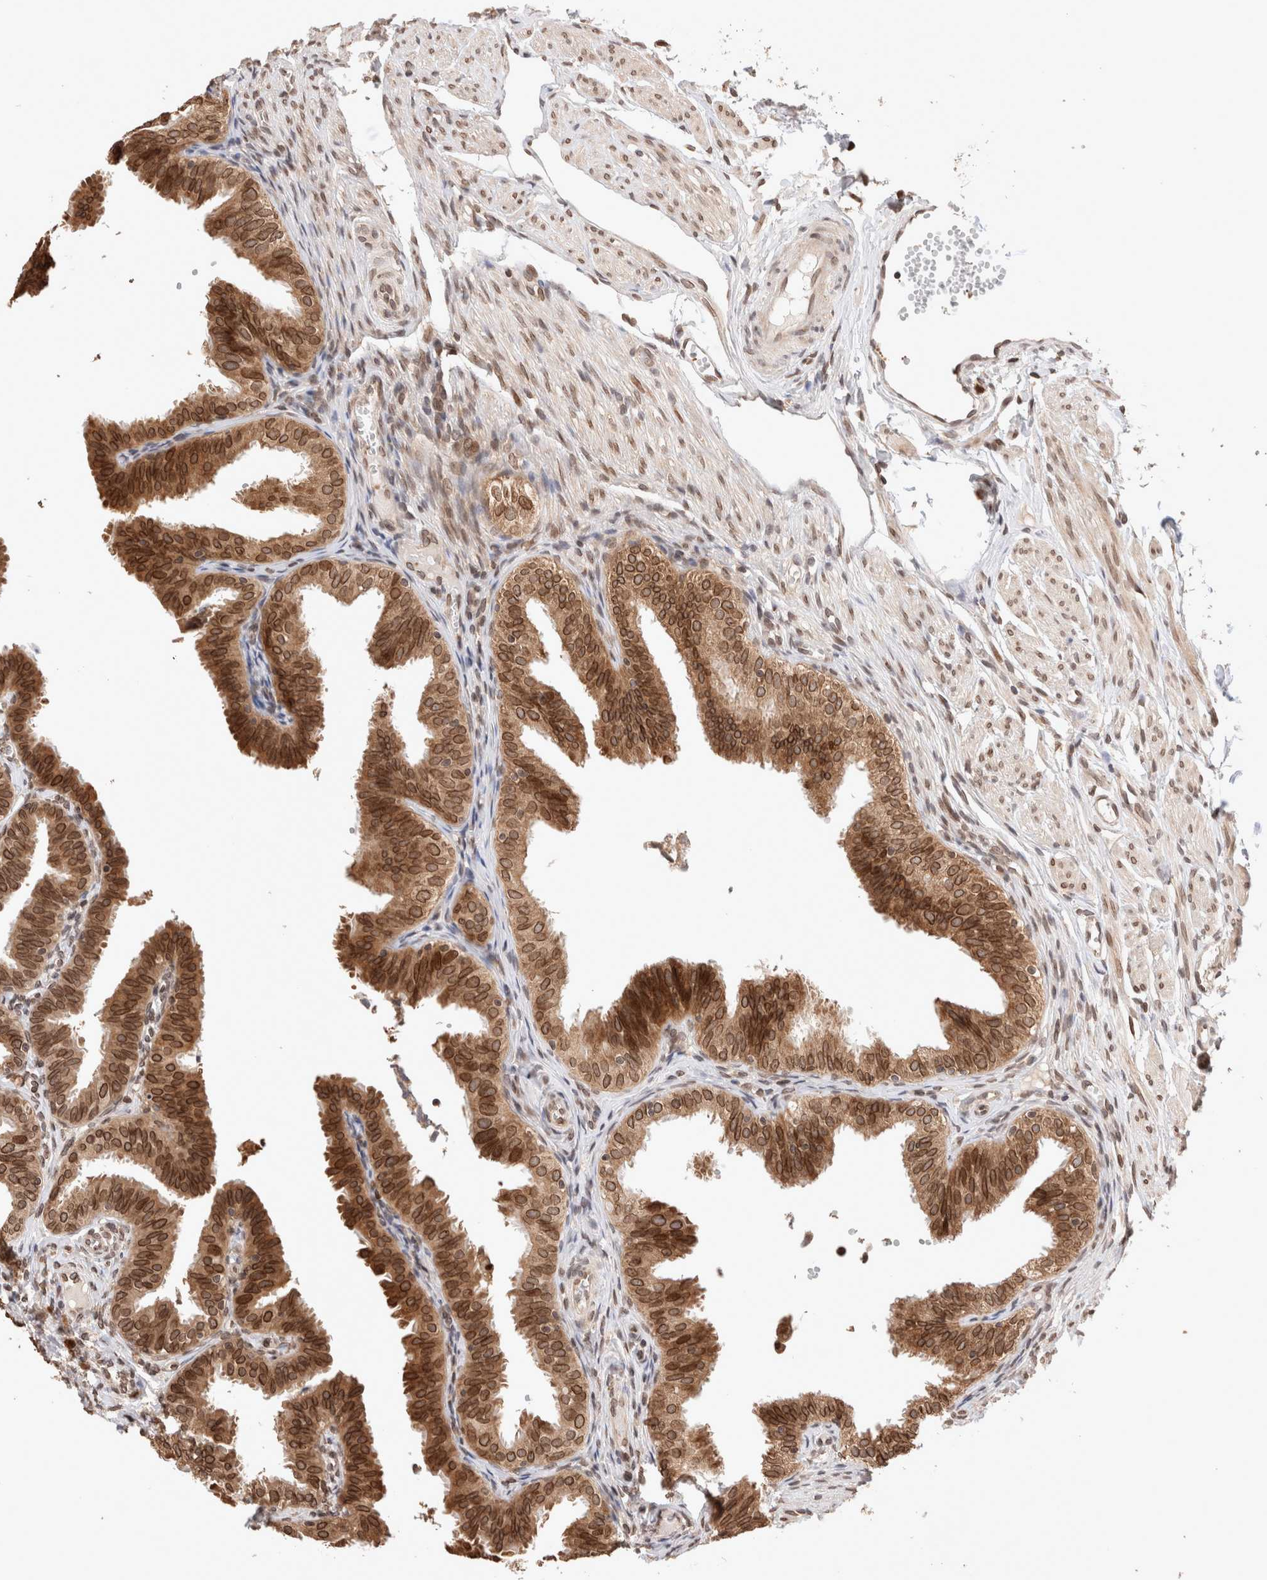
{"staining": {"intensity": "strong", "quantity": ">75%", "location": "cytoplasmic/membranous,nuclear"}, "tissue": "fallopian tube", "cell_type": "Glandular cells", "image_type": "normal", "snomed": [{"axis": "morphology", "description": "Normal tissue, NOS"}, {"axis": "topography", "description": "Fallopian tube"}], "caption": "High-power microscopy captured an immunohistochemistry (IHC) photomicrograph of benign fallopian tube, revealing strong cytoplasmic/membranous,nuclear staining in about >75% of glandular cells.", "gene": "TPR", "patient": {"sex": "female", "age": 35}}